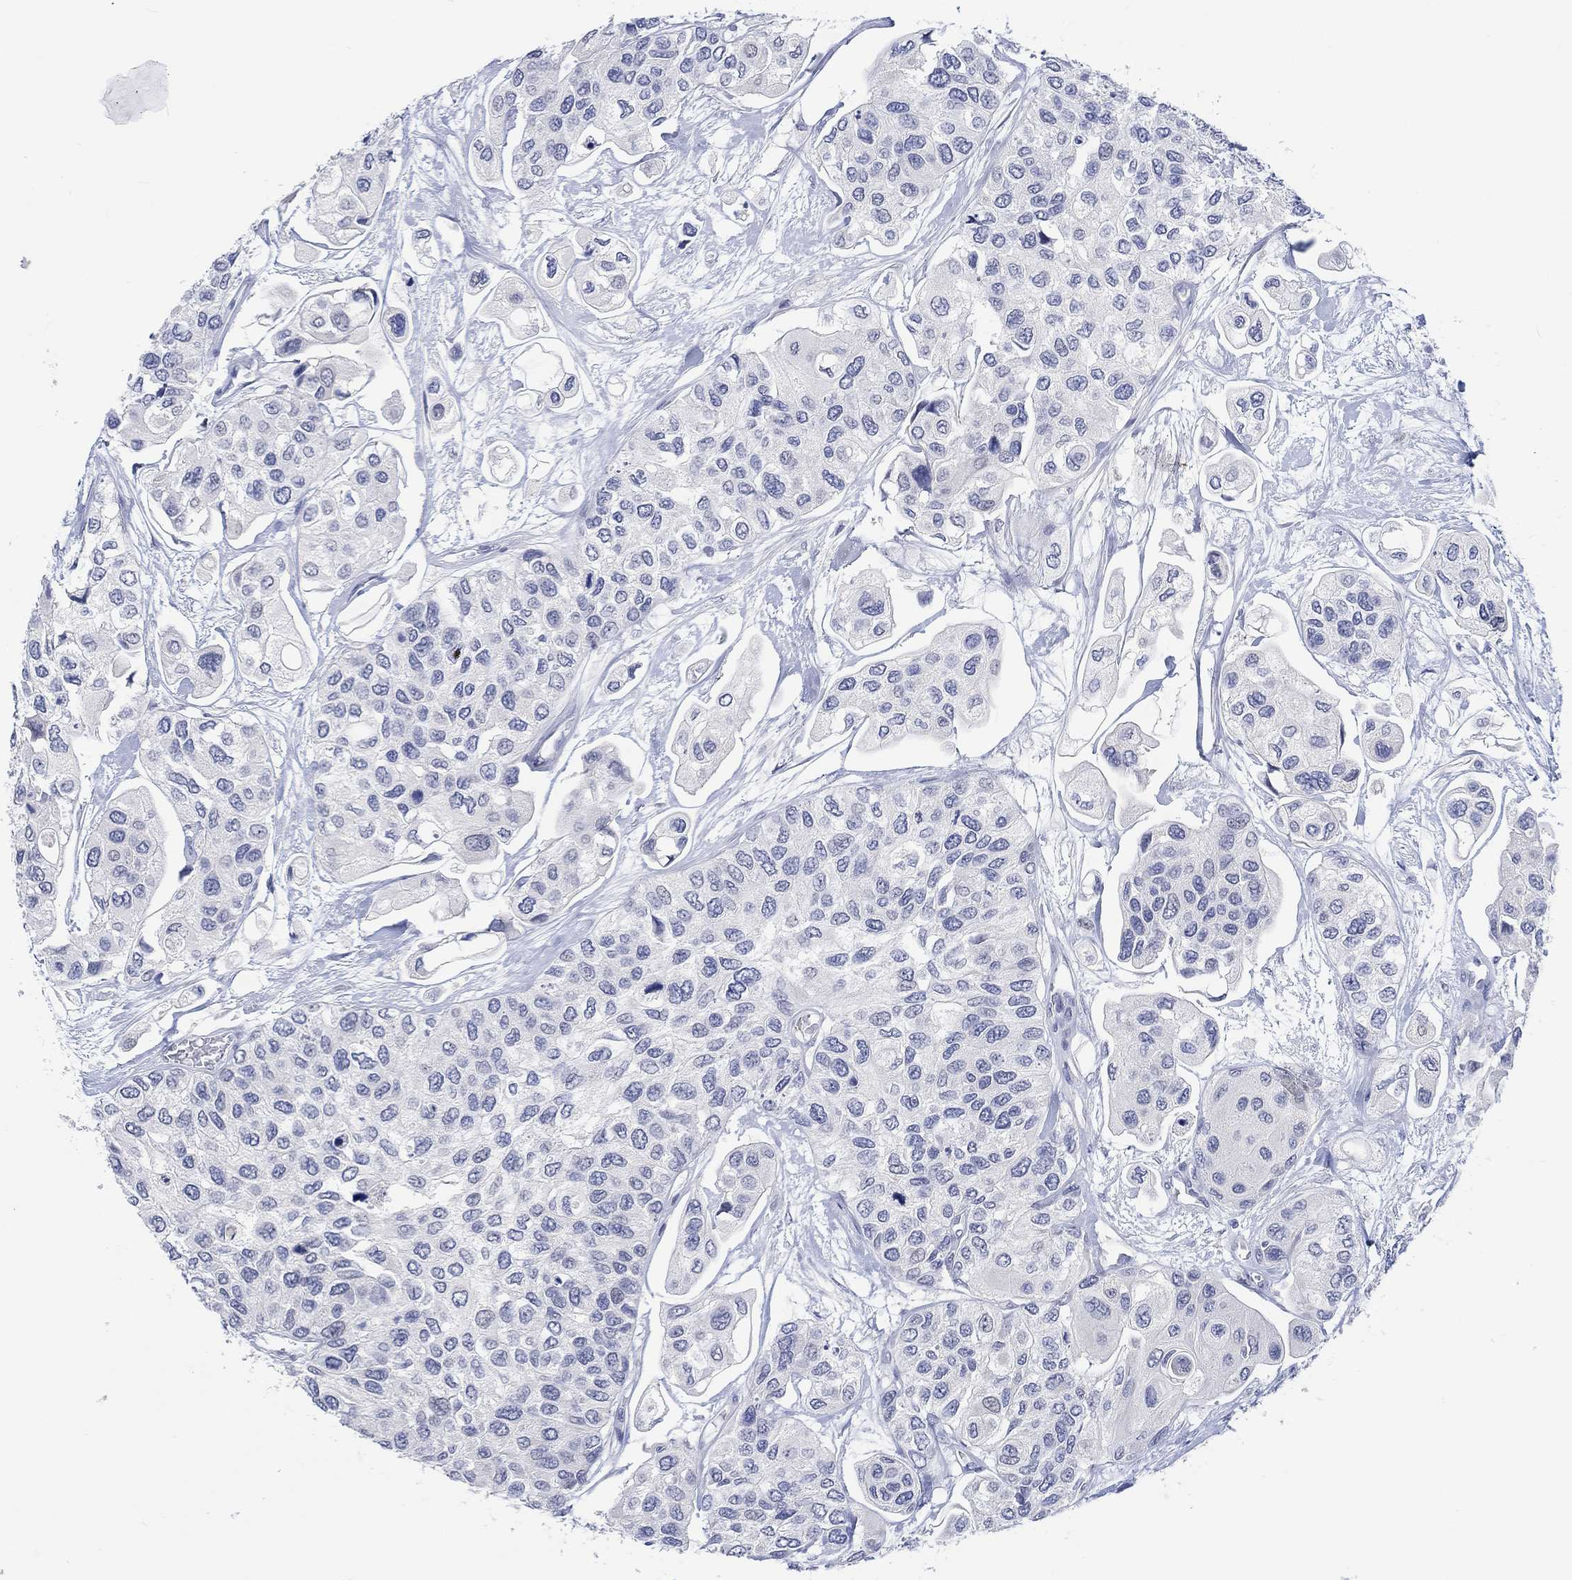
{"staining": {"intensity": "negative", "quantity": "none", "location": "none"}, "tissue": "urothelial cancer", "cell_type": "Tumor cells", "image_type": "cancer", "snomed": [{"axis": "morphology", "description": "Urothelial carcinoma, High grade"}, {"axis": "topography", "description": "Urinary bladder"}], "caption": "The IHC image has no significant positivity in tumor cells of urothelial carcinoma (high-grade) tissue.", "gene": "DLK1", "patient": {"sex": "male", "age": 77}}